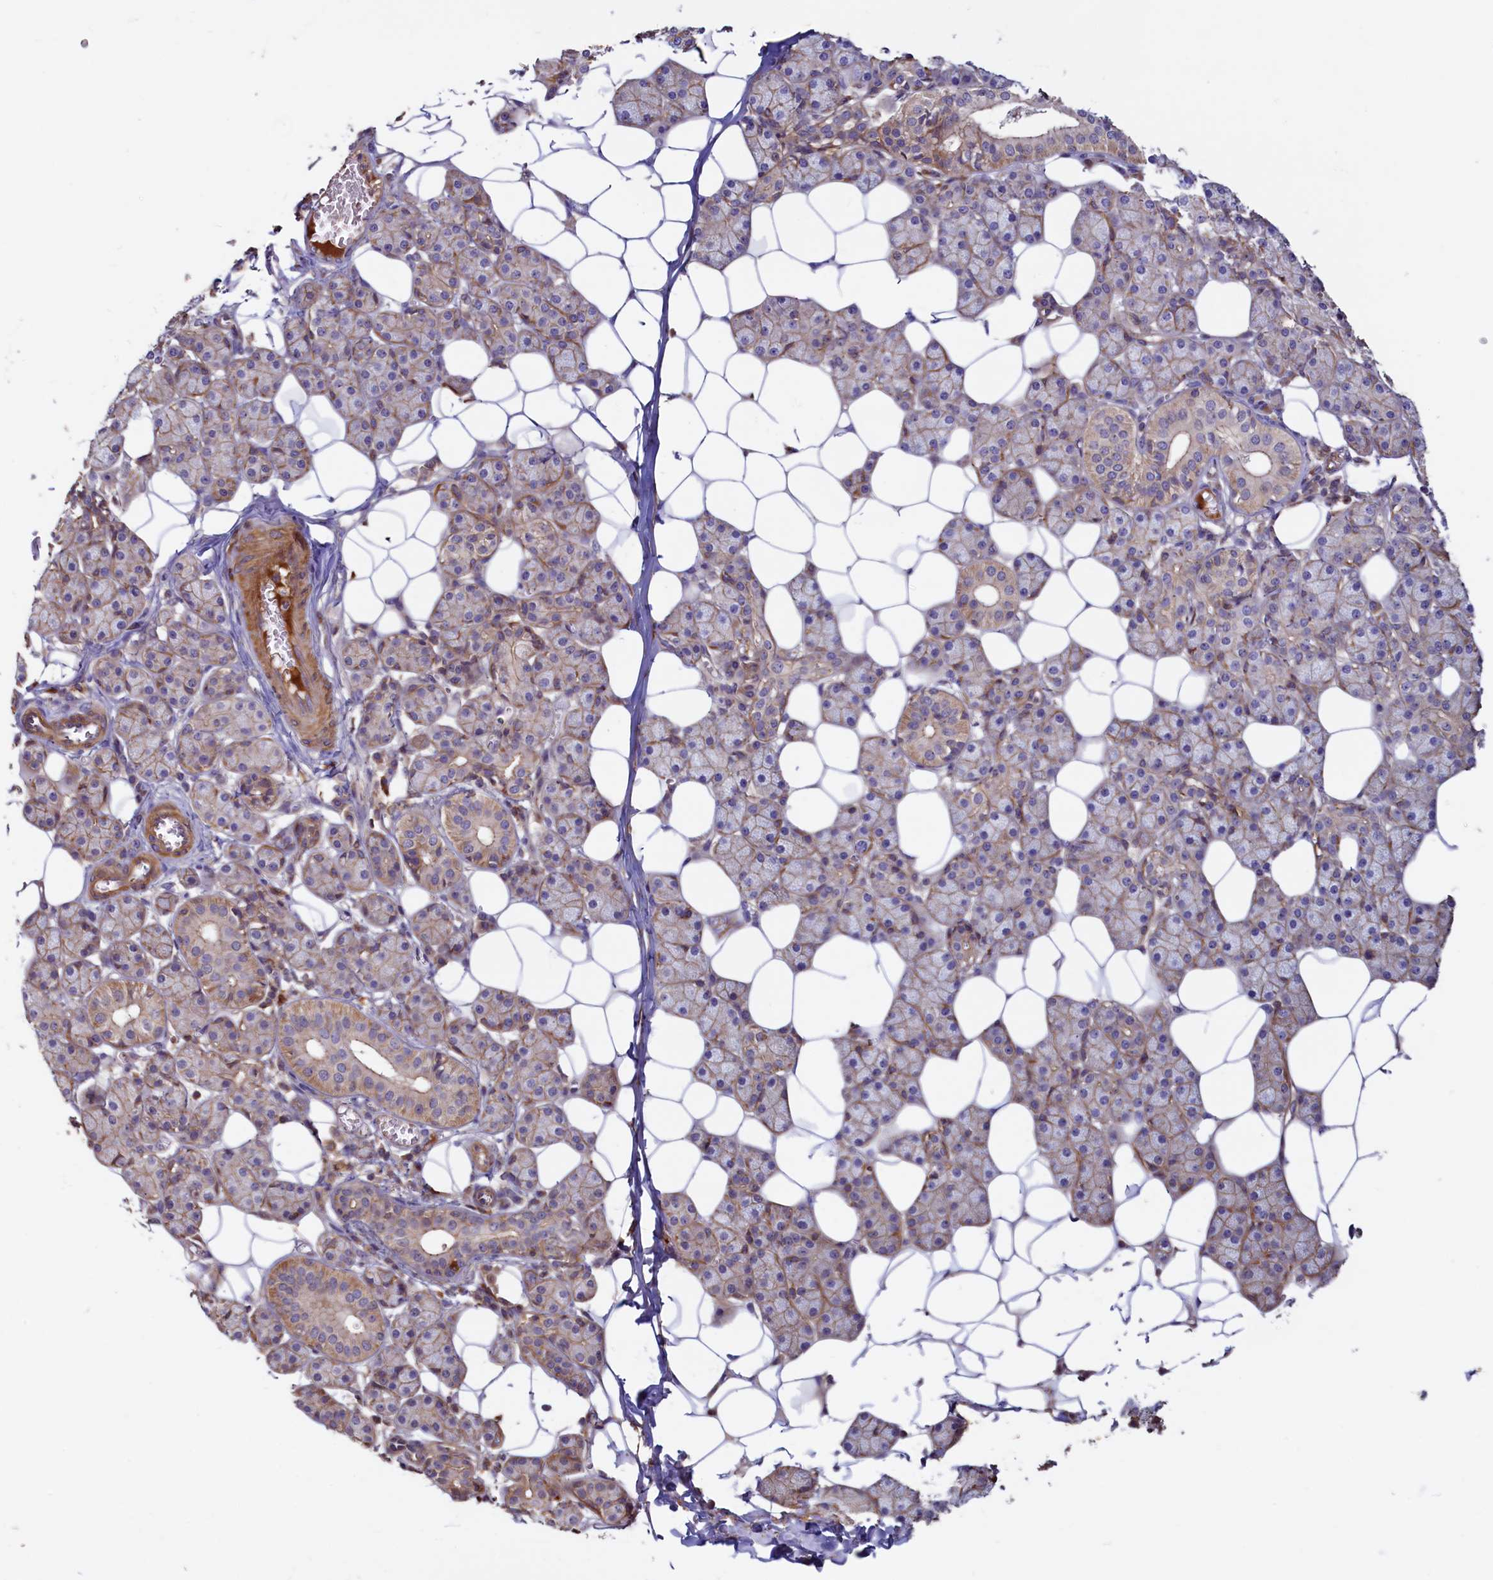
{"staining": {"intensity": "moderate", "quantity": "<25%", "location": "cytoplasmic/membranous"}, "tissue": "salivary gland", "cell_type": "Glandular cells", "image_type": "normal", "snomed": [{"axis": "morphology", "description": "Normal tissue, NOS"}, {"axis": "topography", "description": "Salivary gland"}], "caption": "Protein analysis of normal salivary gland reveals moderate cytoplasmic/membranous expression in approximately <25% of glandular cells. (DAB (3,3'-diaminobenzidine) = brown stain, brightfield microscopy at high magnification).", "gene": "DUOXA1", "patient": {"sex": "female", "age": 33}}